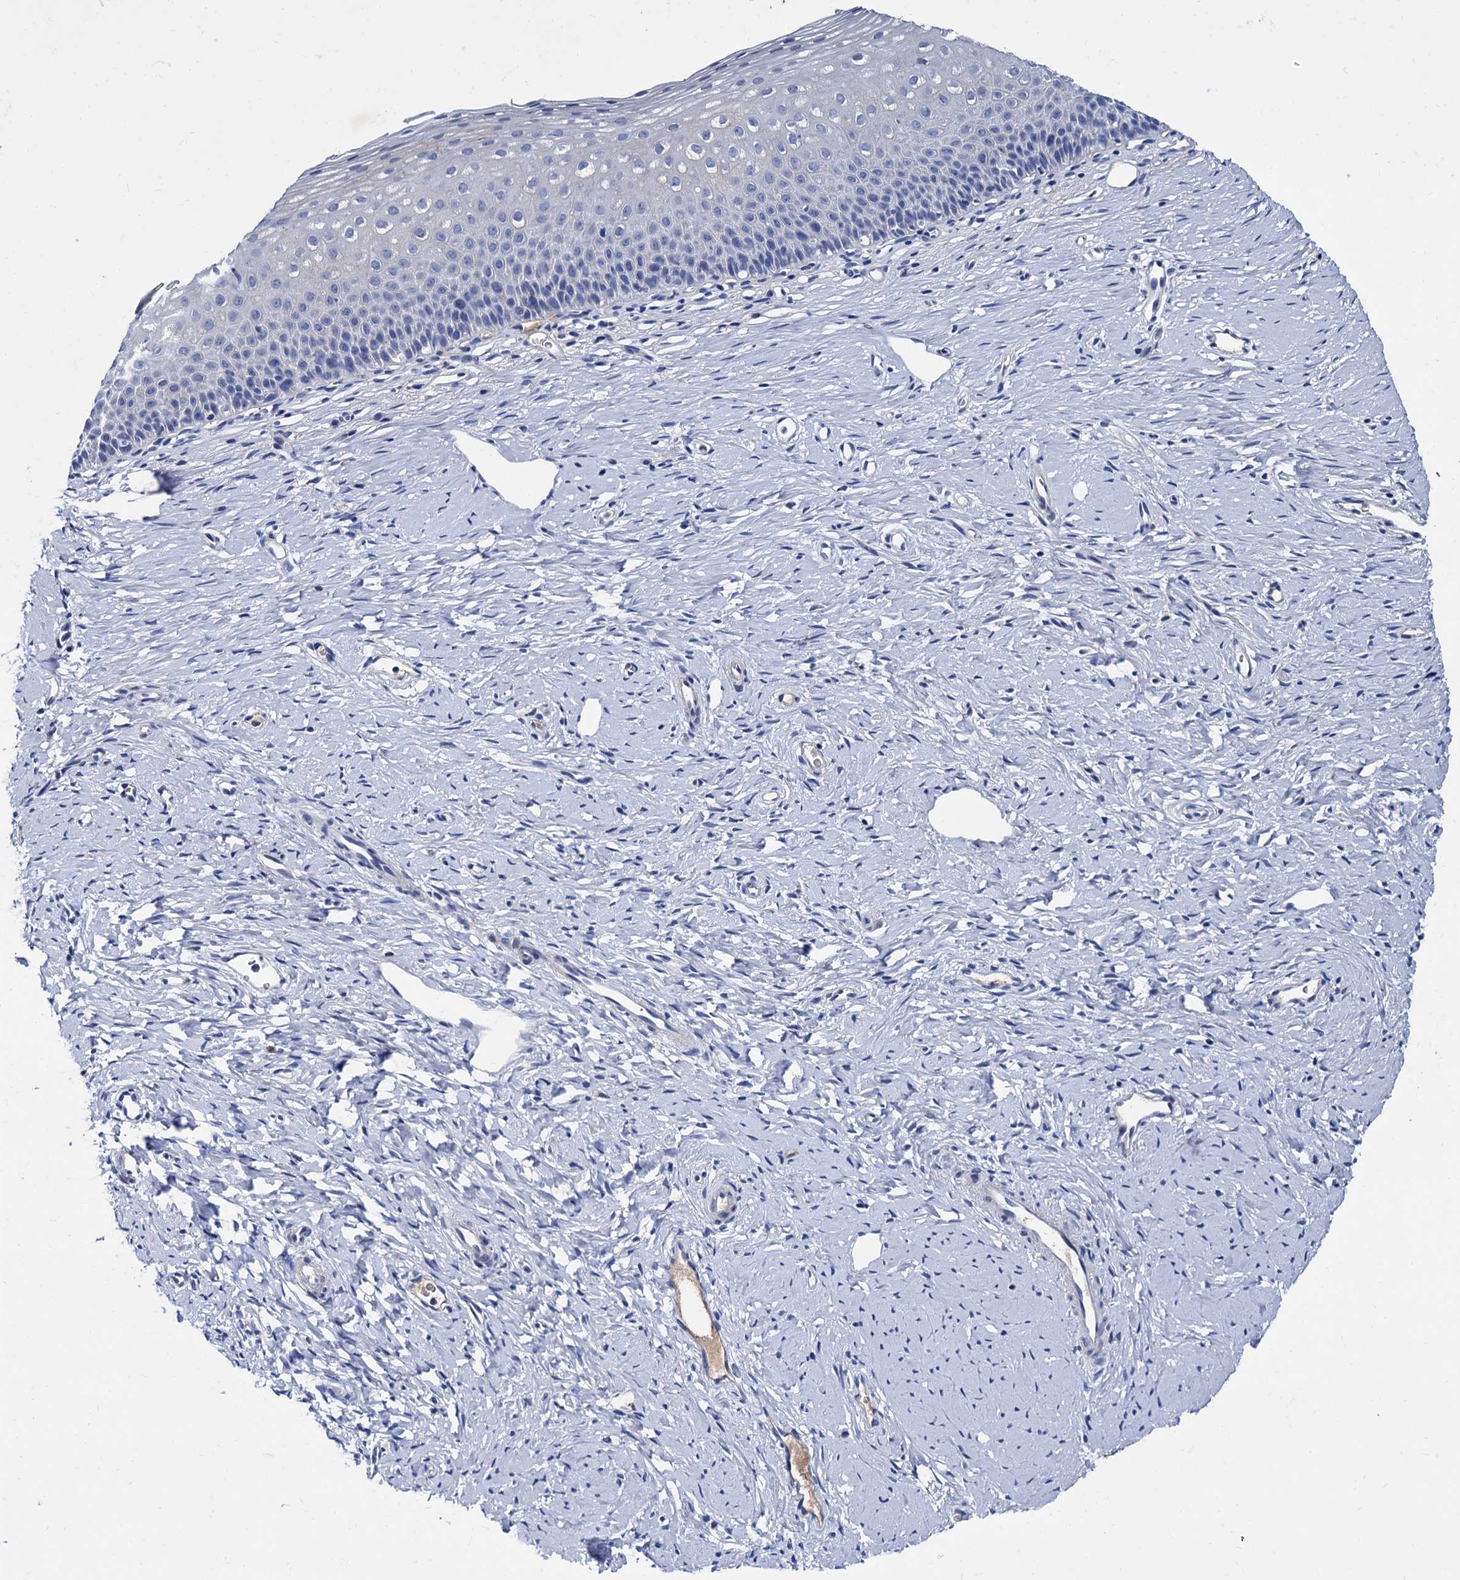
{"staining": {"intensity": "negative", "quantity": "none", "location": "none"}, "tissue": "cervix", "cell_type": "Glandular cells", "image_type": "normal", "snomed": [{"axis": "morphology", "description": "Normal tissue, NOS"}, {"axis": "topography", "description": "Cervix"}], "caption": "DAB (3,3'-diaminobenzidine) immunohistochemical staining of normal human cervix shows no significant positivity in glandular cells. (DAB IHC with hematoxylin counter stain).", "gene": "TMEM72", "patient": {"sex": "female", "age": 36}}